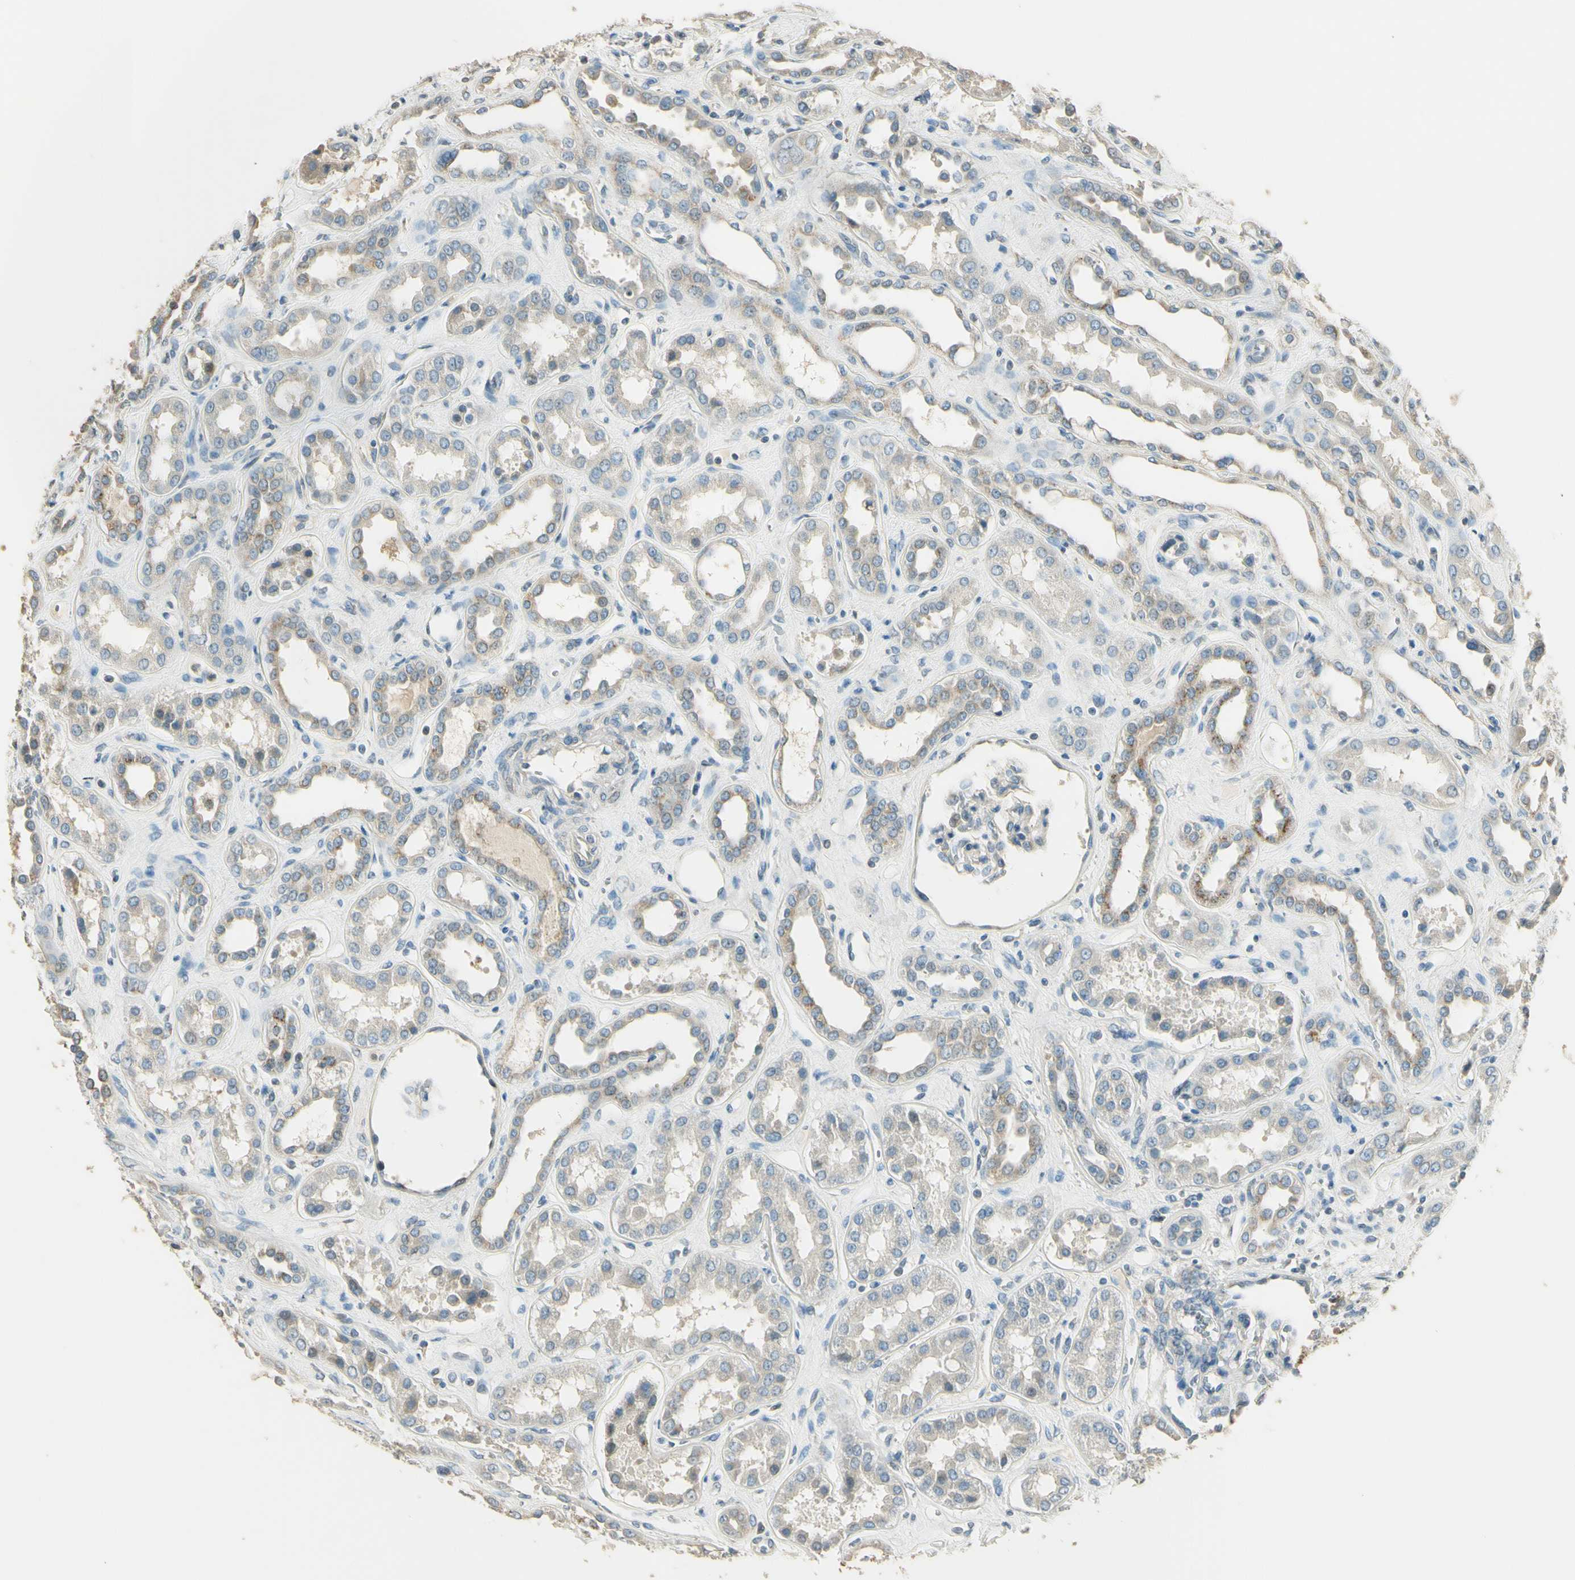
{"staining": {"intensity": "negative", "quantity": "none", "location": "none"}, "tissue": "kidney", "cell_type": "Cells in glomeruli", "image_type": "normal", "snomed": [{"axis": "morphology", "description": "Normal tissue, NOS"}, {"axis": "topography", "description": "Kidney"}], "caption": "Immunohistochemistry photomicrograph of normal kidney stained for a protein (brown), which demonstrates no positivity in cells in glomeruli.", "gene": "UXS1", "patient": {"sex": "male", "age": 59}}